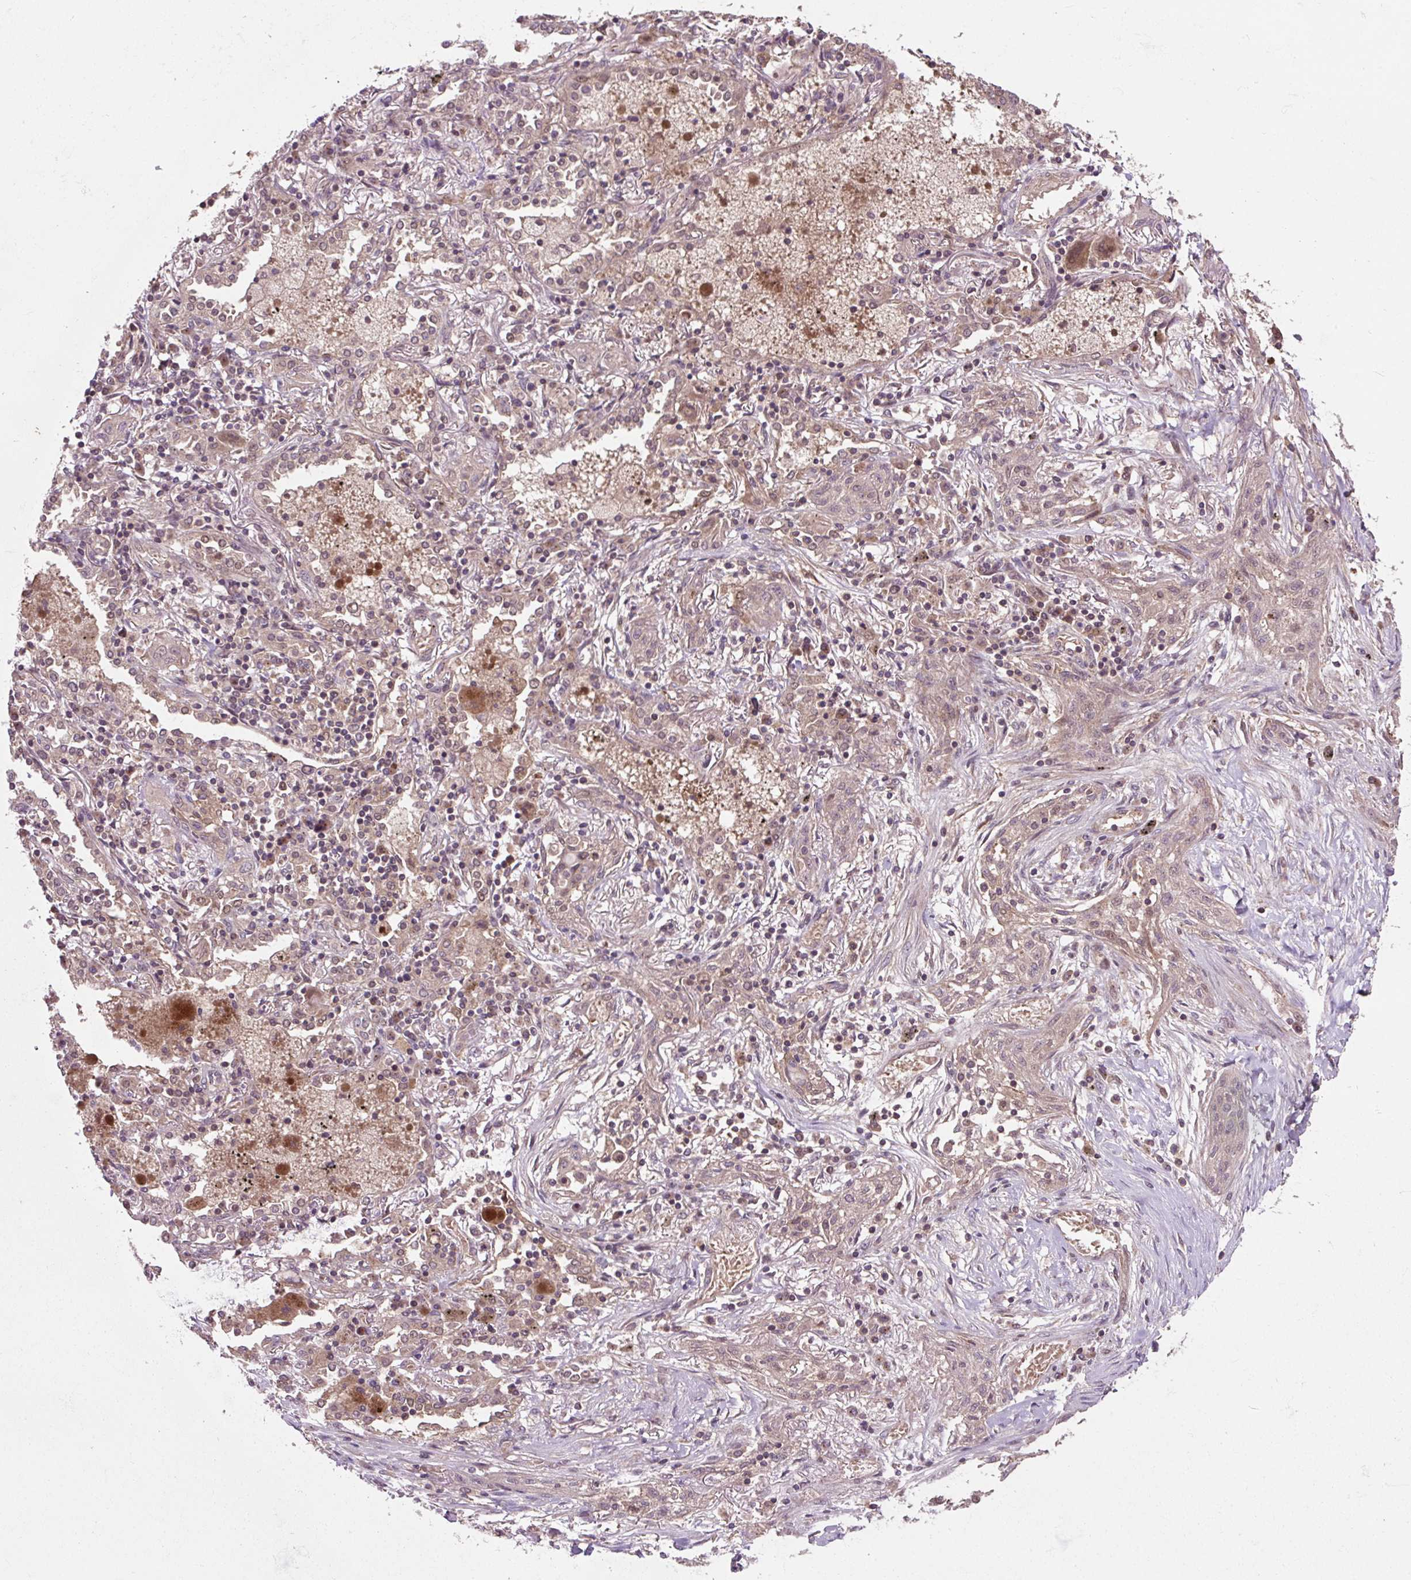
{"staining": {"intensity": "weak", "quantity": "<25%", "location": "cytoplasmic/membranous"}, "tissue": "lung cancer", "cell_type": "Tumor cells", "image_type": "cancer", "snomed": [{"axis": "morphology", "description": "Squamous cell carcinoma, NOS"}, {"axis": "topography", "description": "Lung"}], "caption": "Immunohistochemistry of lung cancer exhibits no positivity in tumor cells. (Brightfield microscopy of DAB (3,3'-diaminobenzidine) immunohistochemistry (IHC) at high magnification).", "gene": "MMS19", "patient": {"sex": "female", "age": 47}}